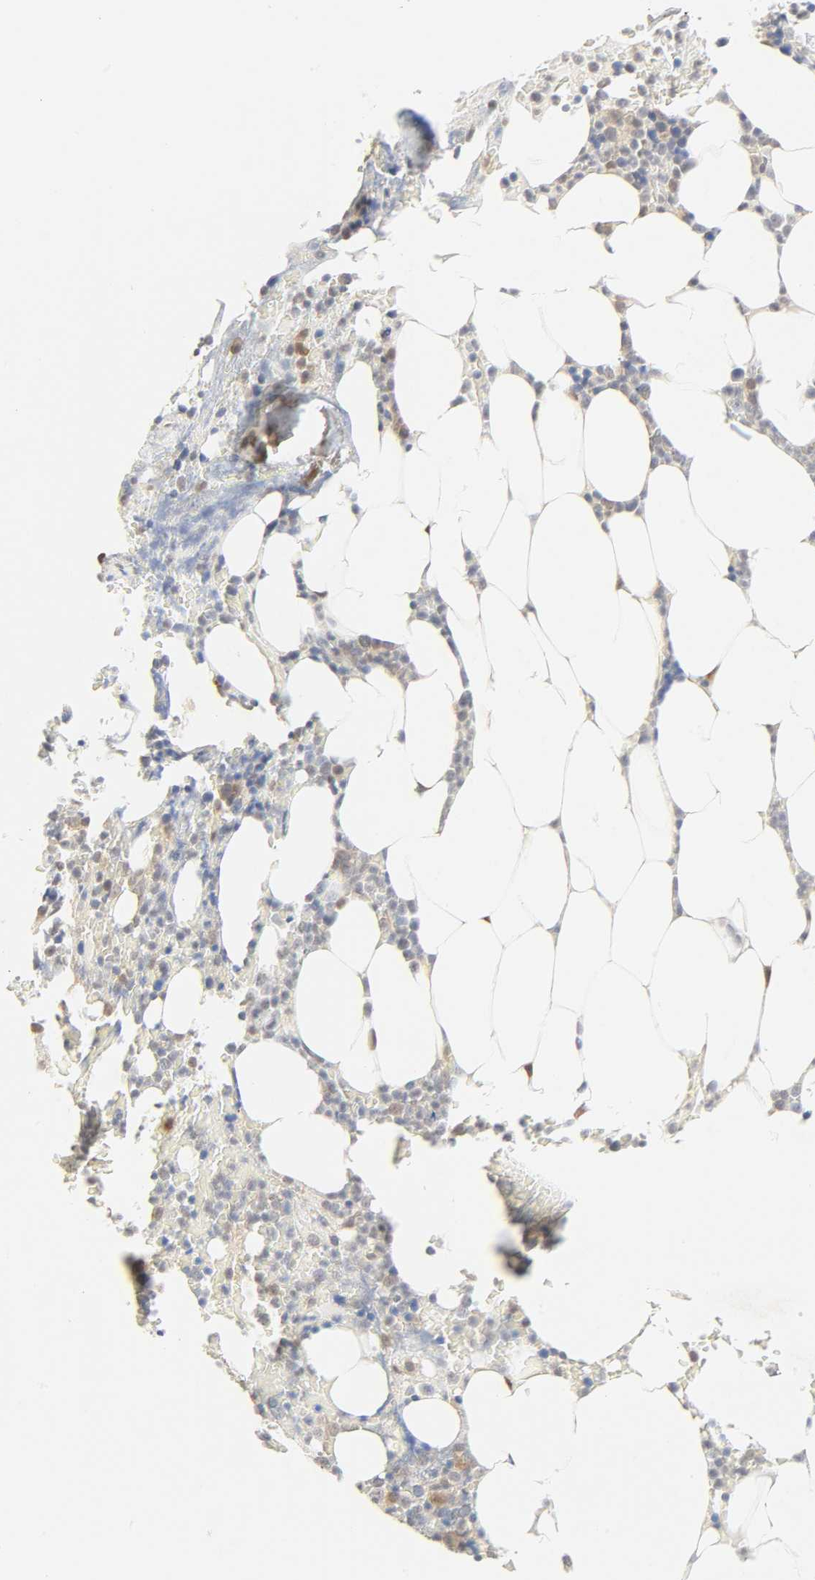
{"staining": {"intensity": "moderate", "quantity": "25%-75%", "location": "cytoplasmic/membranous"}, "tissue": "bone marrow", "cell_type": "Hematopoietic cells", "image_type": "normal", "snomed": [{"axis": "morphology", "description": "Normal tissue, NOS"}, {"axis": "topography", "description": "Bone marrow"}], "caption": "Immunohistochemistry (IHC) image of benign bone marrow: human bone marrow stained using immunohistochemistry shows medium levels of moderate protein expression localized specifically in the cytoplasmic/membranous of hematopoietic cells, appearing as a cytoplasmic/membranous brown color.", "gene": "ACSS2", "patient": {"sex": "female", "age": 66}}